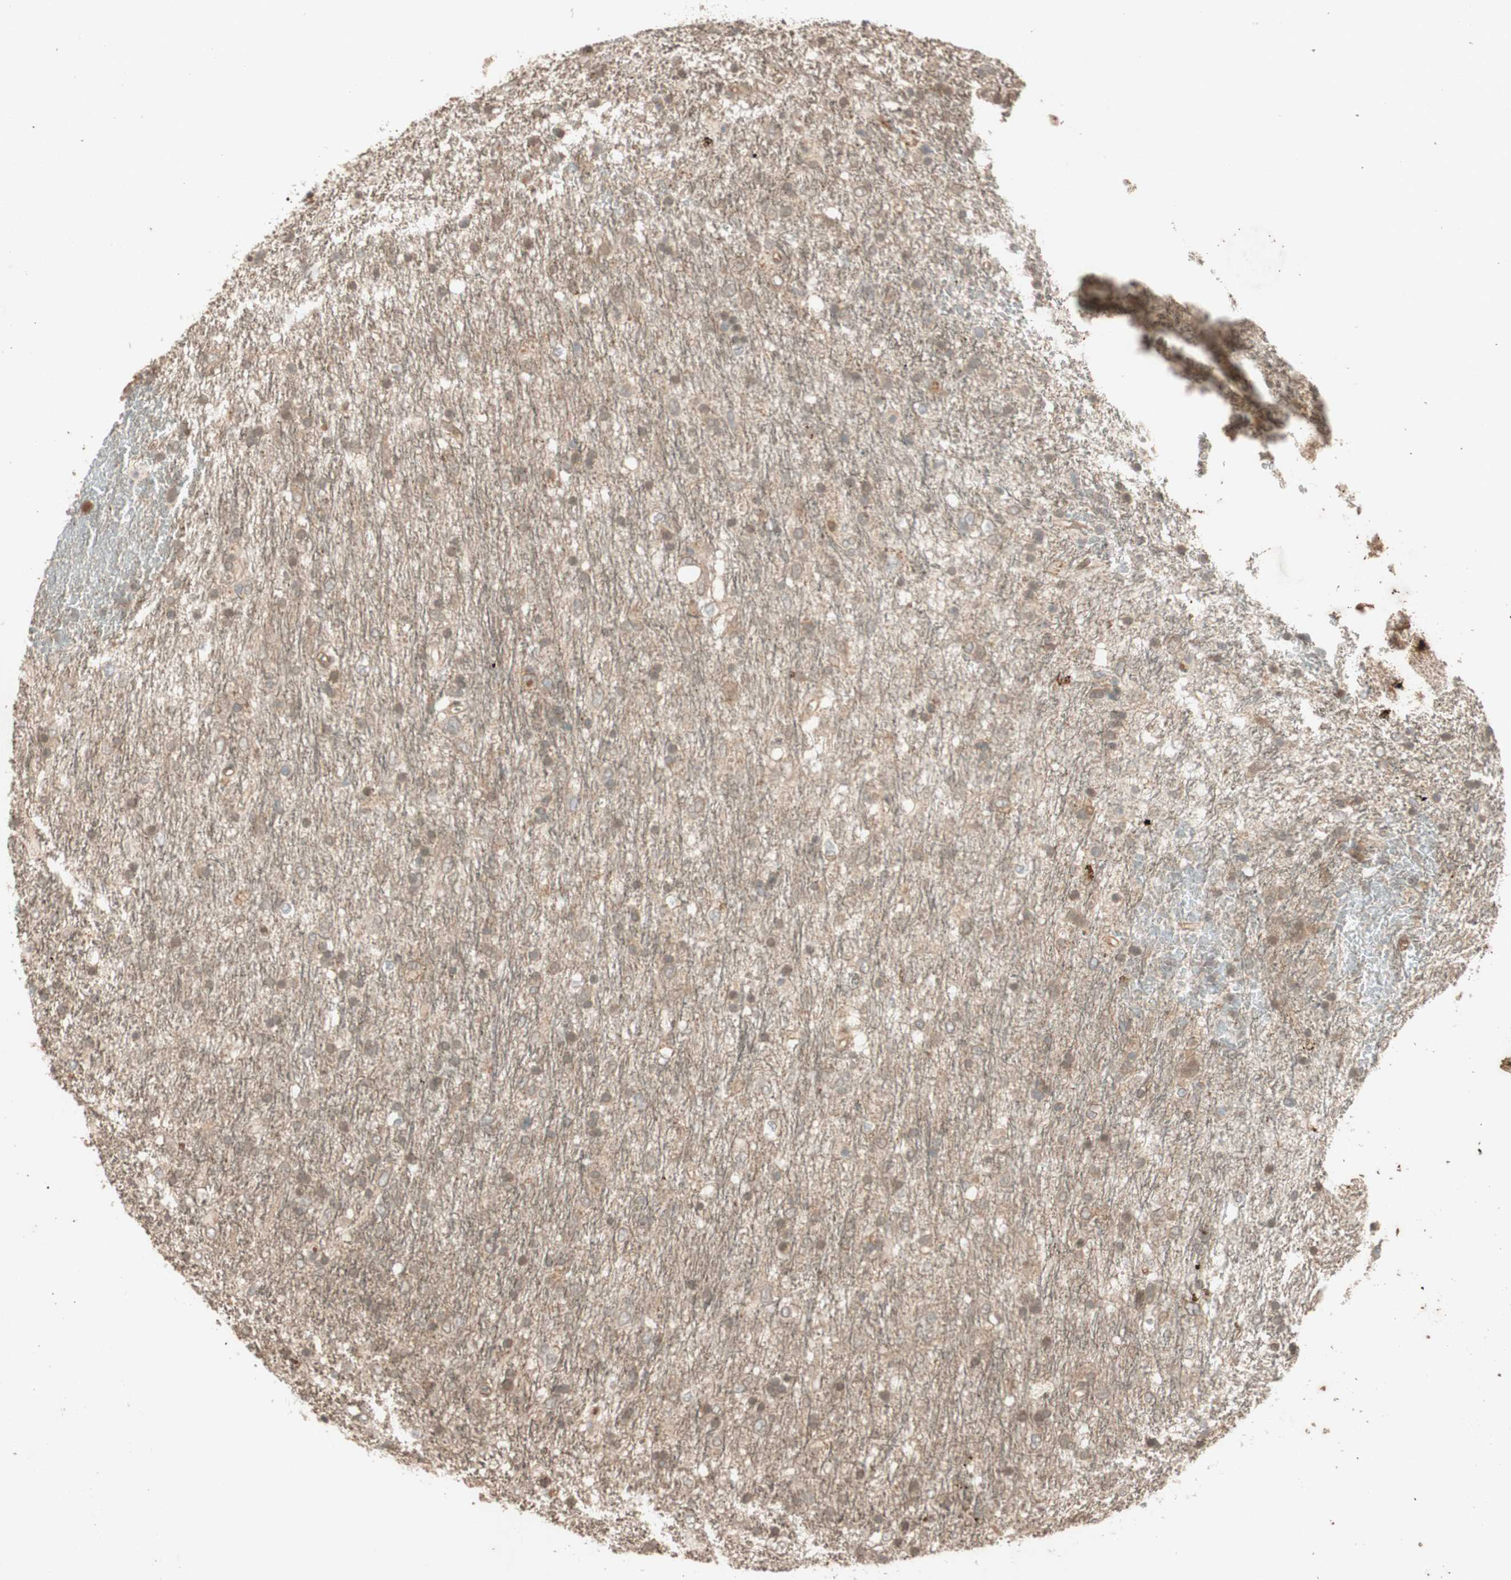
{"staining": {"intensity": "weak", "quantity": ">75%", "location": "cytoplasmic/membranous"}, "tissue": "glioma", "cell_type": "Tumor cells", "image_type": "cancer", "snomed": [{"axis": "morphology", "description": "Glioma, malignant, Low grade"}, {"axis": "topography", "description": "Brain"}], "caption": "Brown immunohistochemical staining in human malignant low-grade glioma reveals weak cytoplasmic/membranous expression in approximately >75% of tumor cells.", "gene": "EPHA8", "patient": {"sex": "male", "age": 77}}